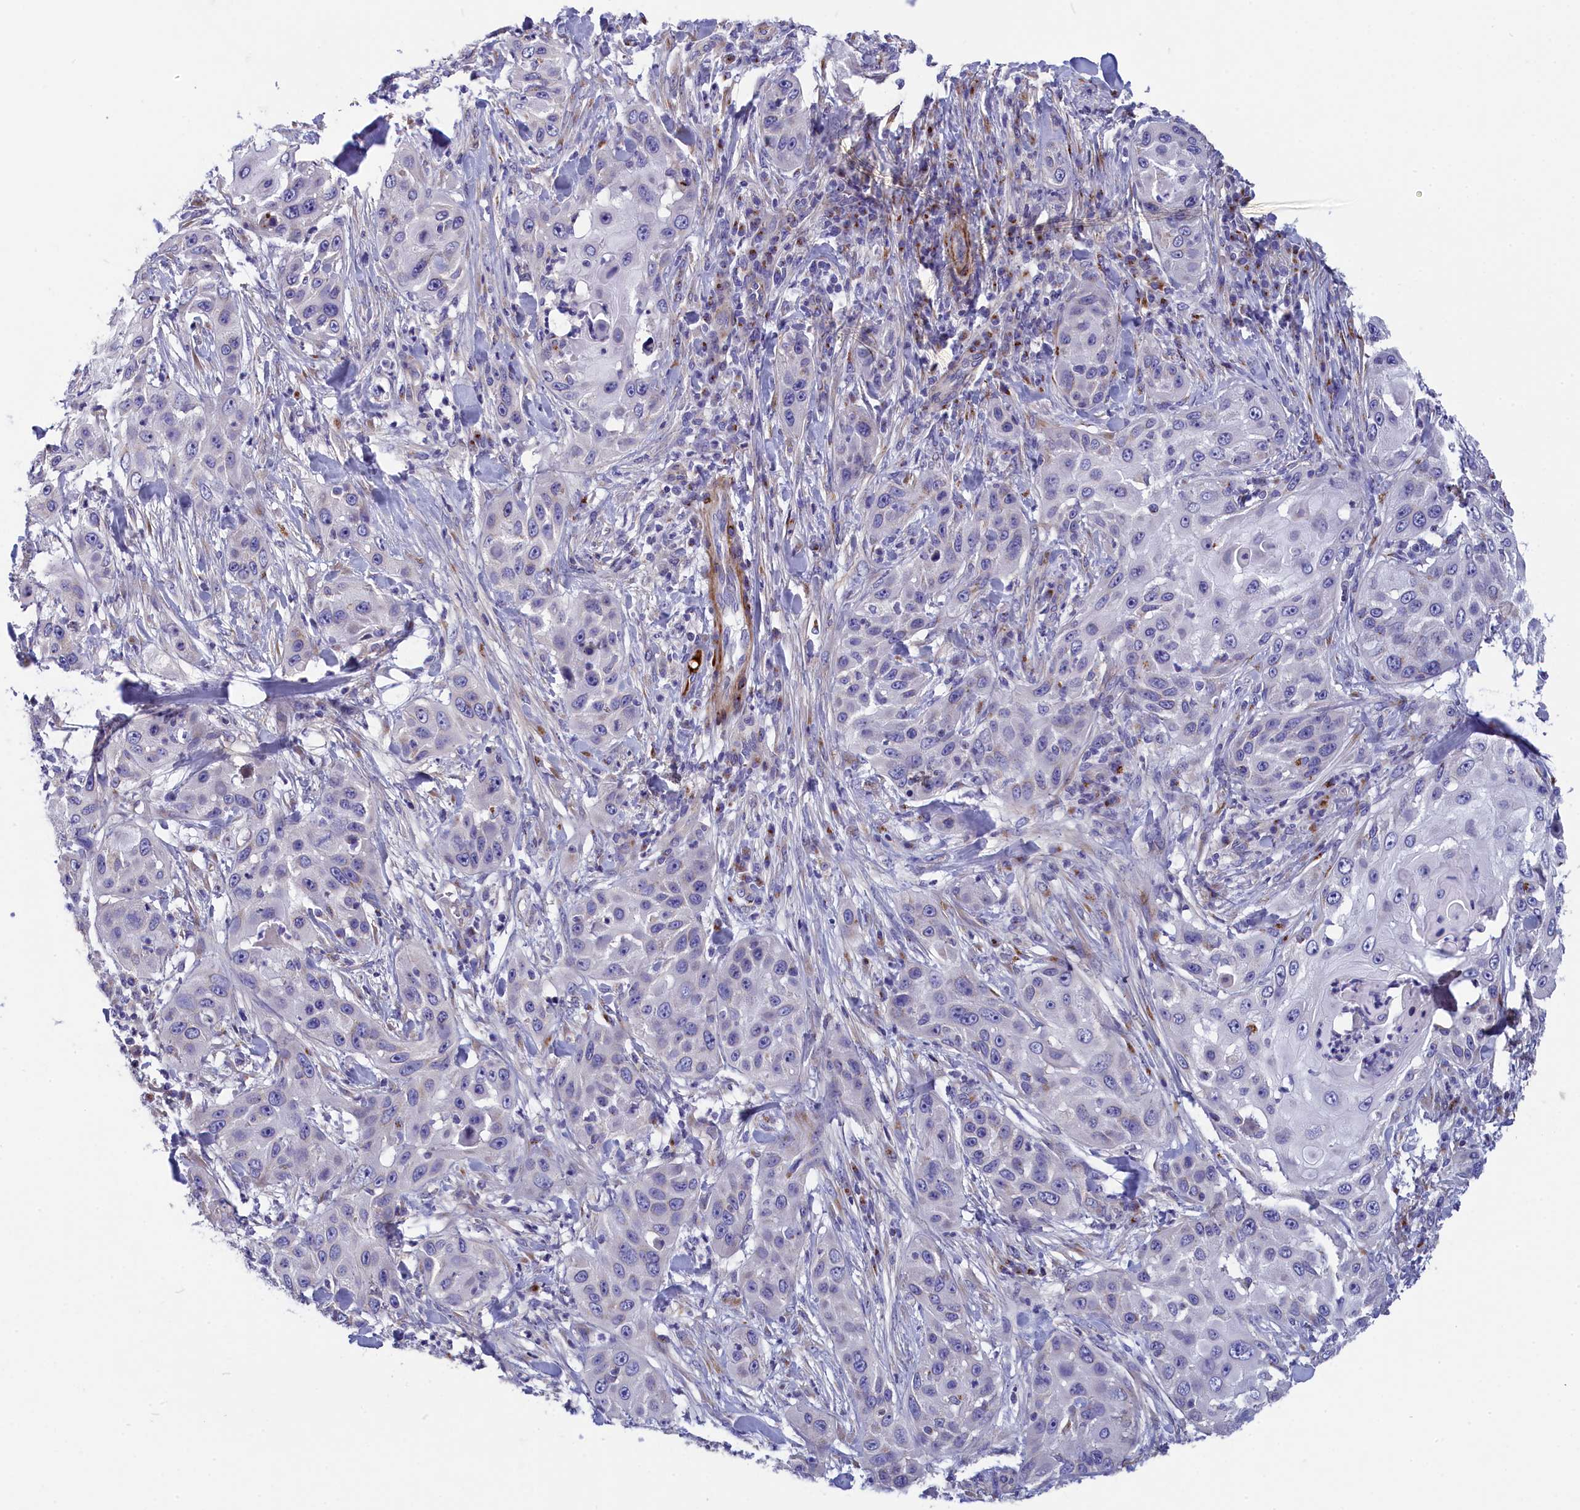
{"staining": {"intensity": "negative", "quantity": "none", "location": "none"}, "tissue": "skin cancer", "cell_type": "Tumor cells", "image_type": "cancer", "snomed": [{"axis": "morphology", "description": "Squamous cell carcinoma, NOS"}, {"axis": "topography", "description": "Skin"}], "caption": "This histopathology image is of squamous cell carcinoma (skin) stained with immunohistochemistry to label a protein in brown with the nuclei are counter-stained blue. There is no staining in tumor cells. (DAB (3,3'-diaminobenzidine) IHC, high magnification).", "gene": "TUBGCP4", "patient": {"sex": "female", "age": 44}}